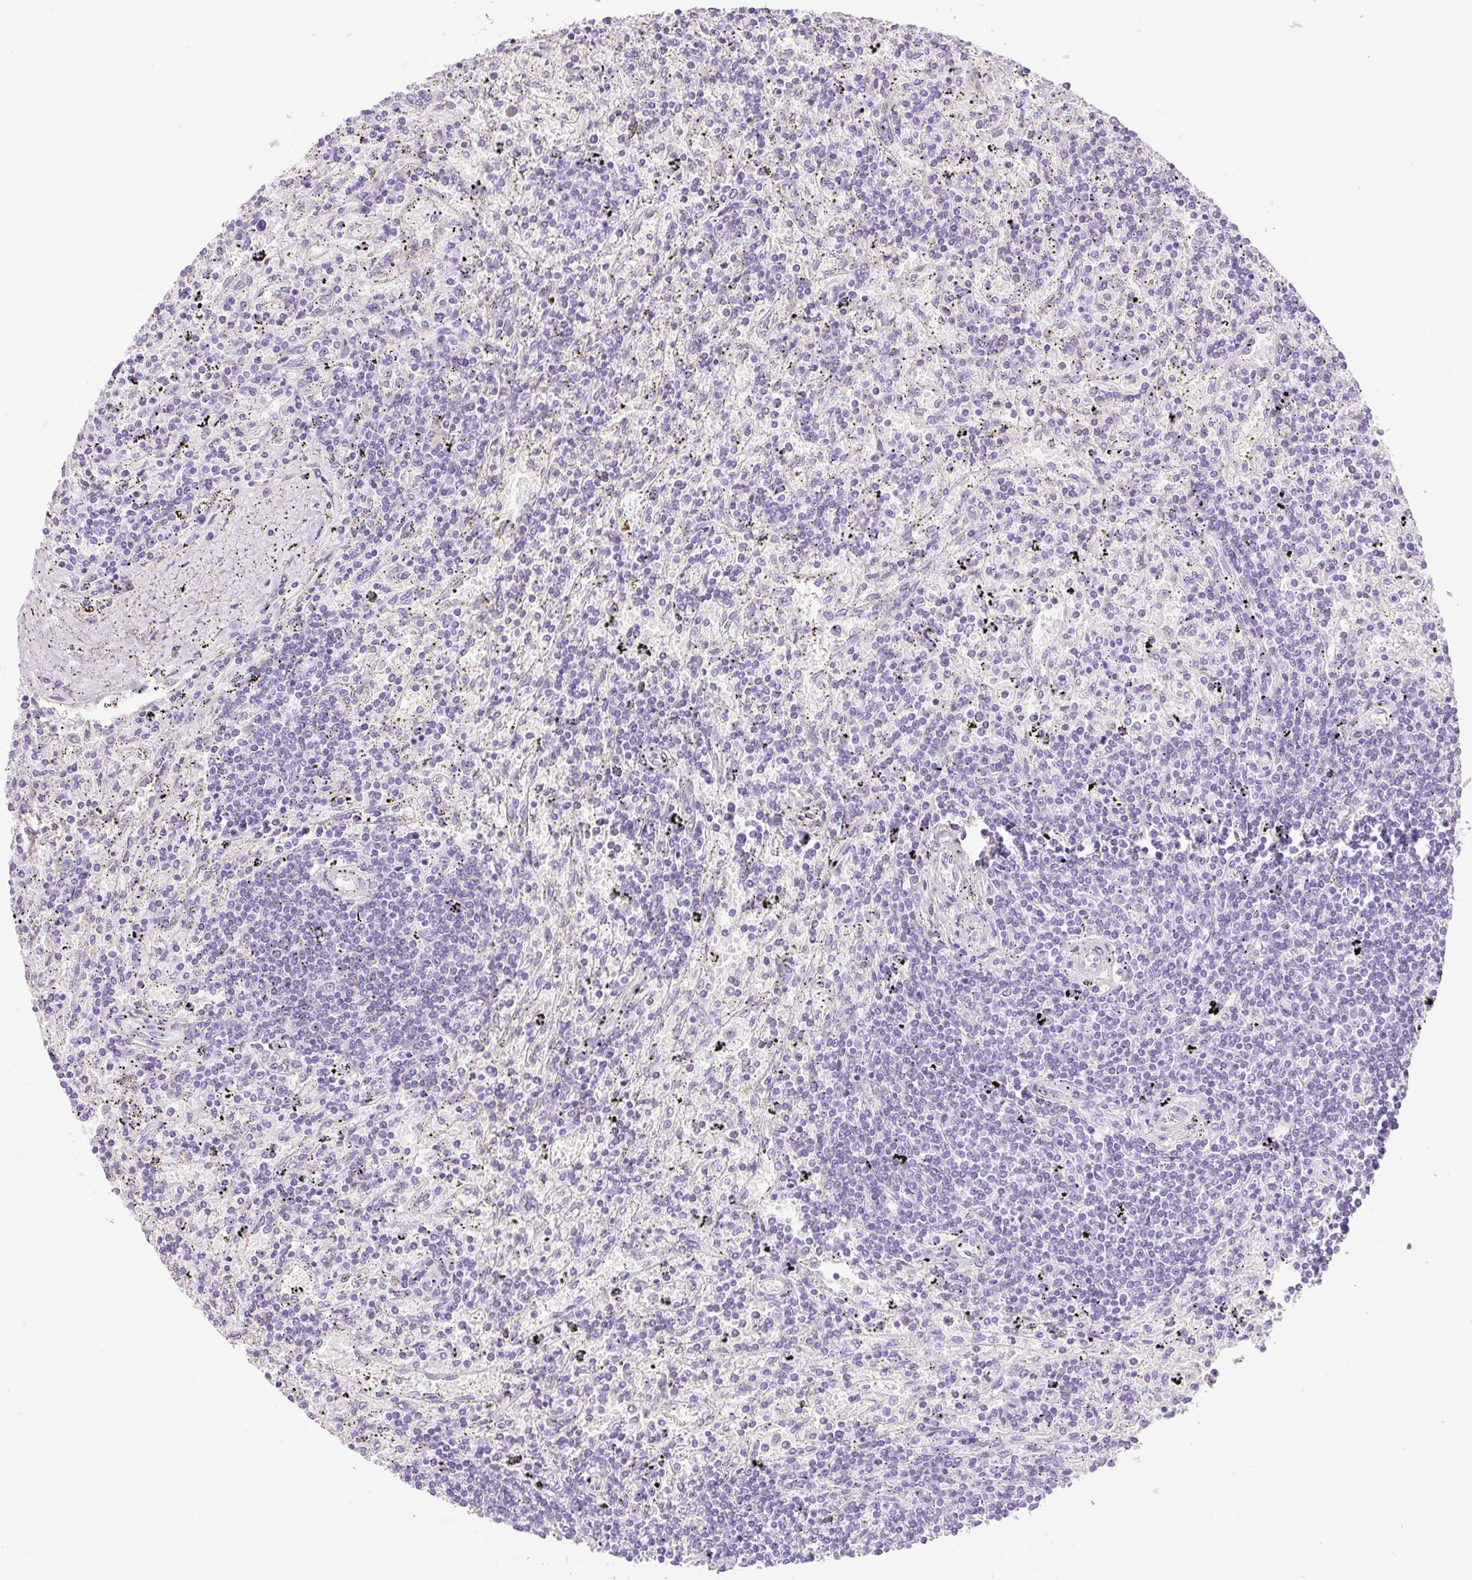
{"staining": {"intensity": "negative", "quantity": "none", "location": "none"}, "tissue": "lymphoma", "cell_type": "Tumor cells", "image_type": "cancer", "snomed": [{"axis": "morphology", "description": "Malignant lymphoma, non-Hodgkin's type, Low grade"}, {"axis": "topography", "description": "Spleen"}], "caption": "A histopathology image of low-grade malignant lymphoma, non-Hodgkin's type stained for a protein exhibits no brown staining in tumor cells.", "gene": "ZNF121", "patient": {"sex": "male", "age": 76}}